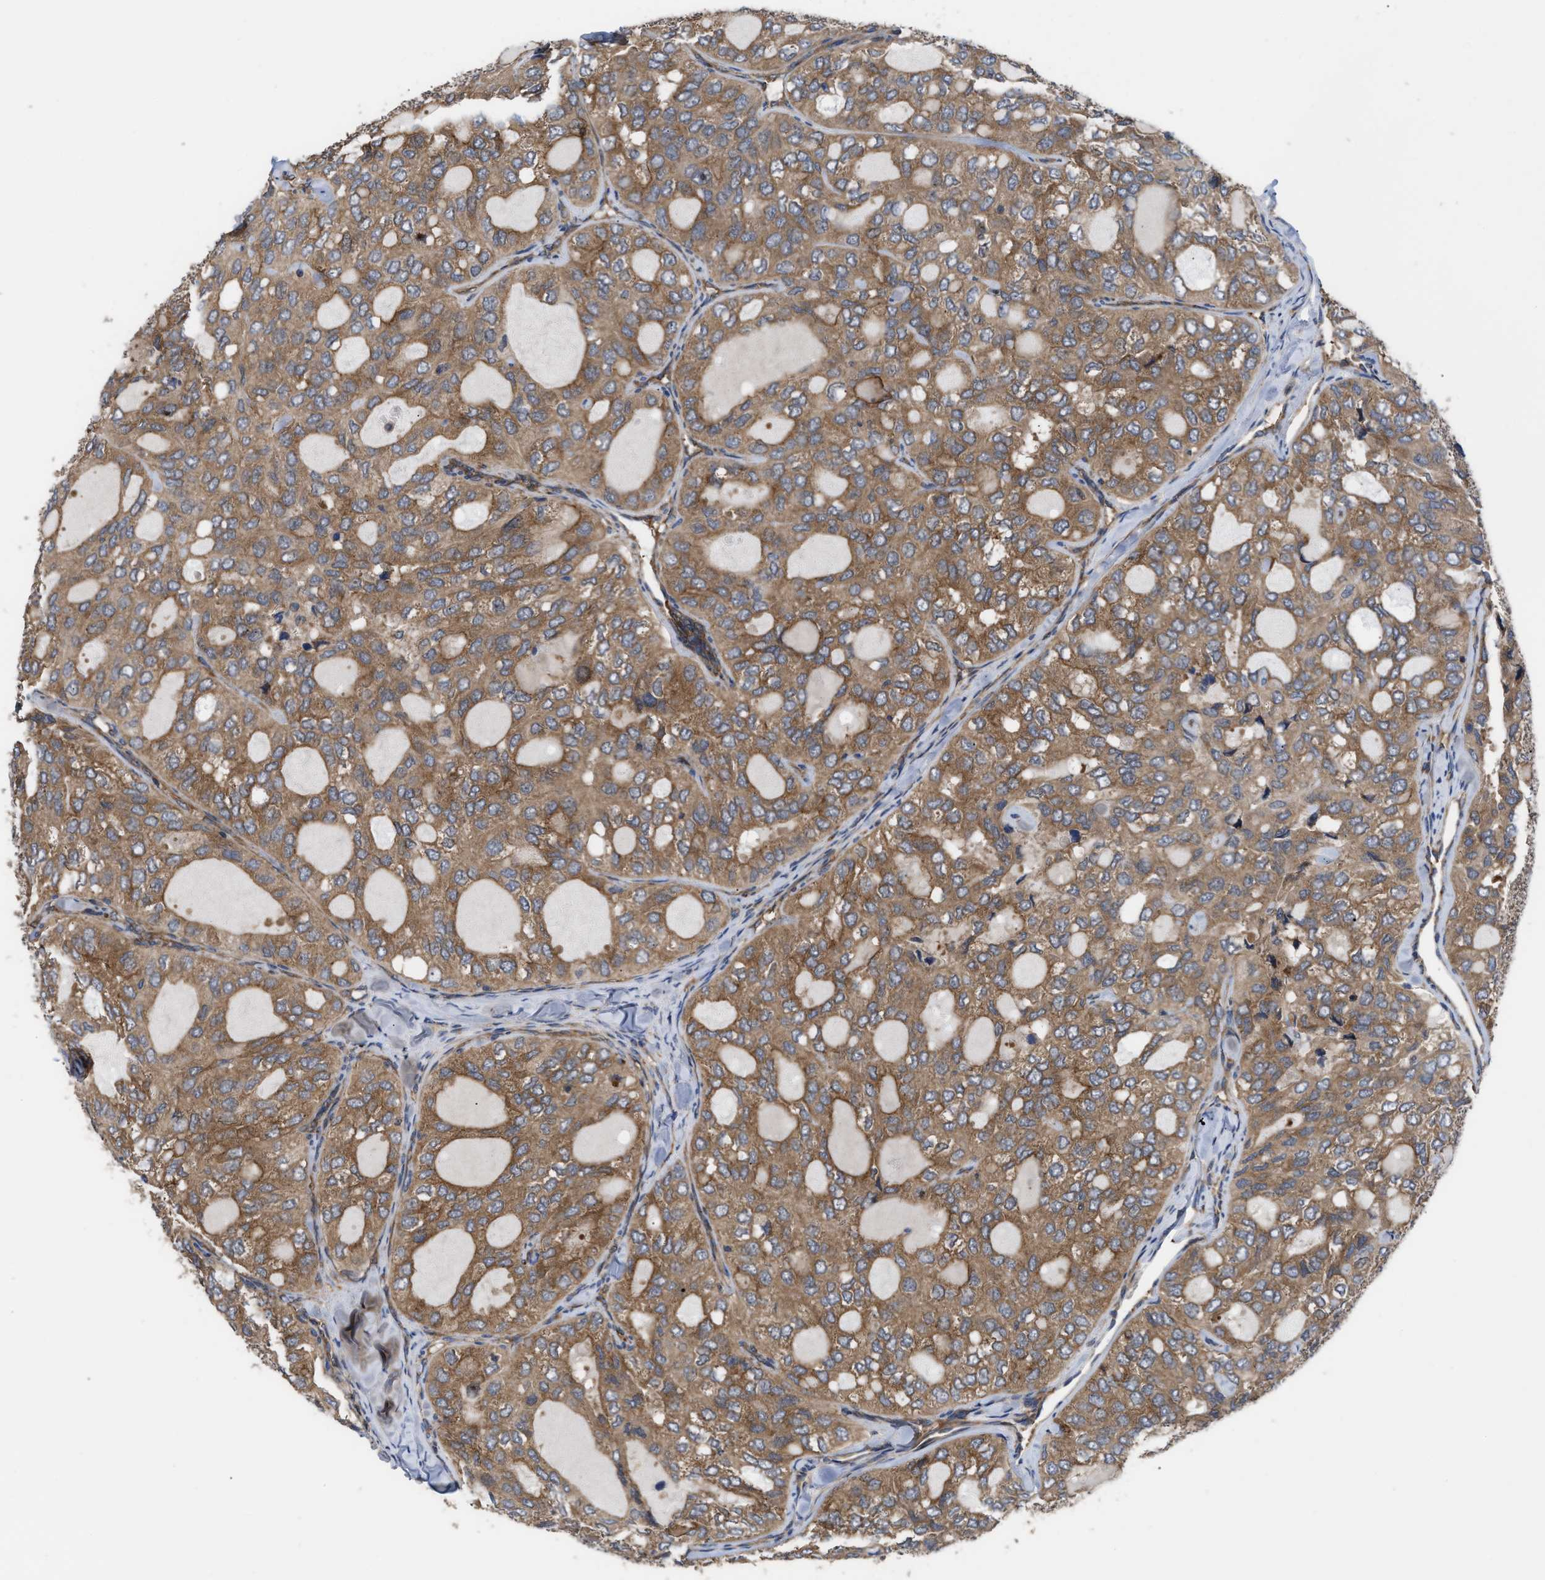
{"staining": {"intensity": "moderate", "quantity": ">75%", "location": "cytoplasmic/membranous"}, "tissue": "thyroid cancer", "cell_type": "Tumor cells", "image_type": "cancer", "snomed": [{"axis": "morphology", "description": "Follicular adenoma carcinoma, NOS"}, {"axis": "topography", "description": "Thyroid gland"}], "caption": "Thyroid follicular adenoma carcinoma stained for a protein (brown) displays moderate cytoplasmic/membranous positive staining in approximately >75% of tumor cells.", "gene": "LAPTM4B", "patient": {"sex": "male", "age": 75}}